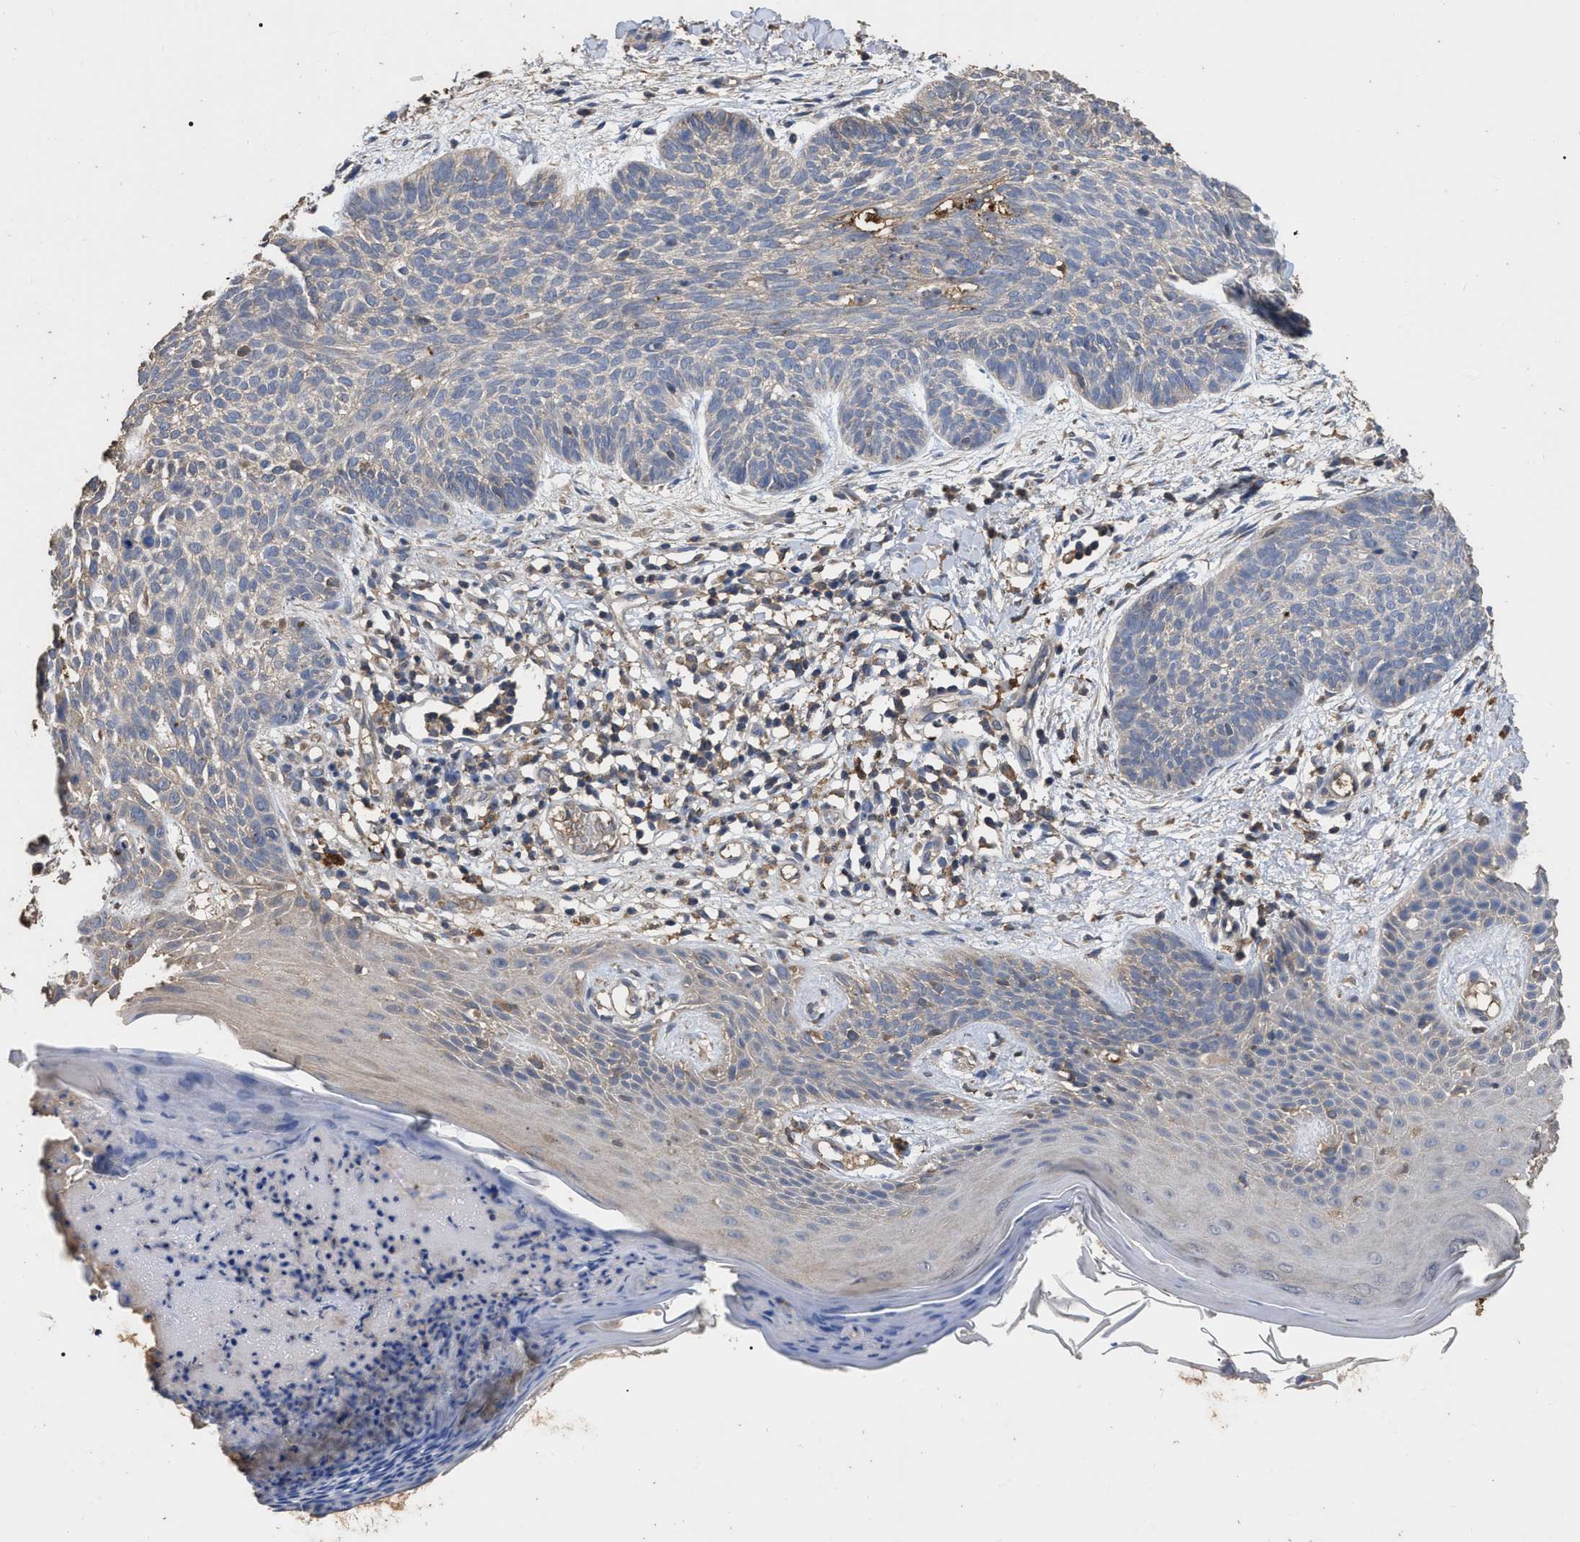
{"staining": {"intensity": "negative", "quantity": "none", "location": "none"}, "tissue": "skin cancer", "cell_type": "Tumor cells", "image_type": "cancer", "snomed": [{"axis": "morphology", "description": "Basal cell carcinoma"}, {"axis": "topography", "description": "Skin"}], "caption": "This is an IHC image of basal cell carcinoma (skin). There is no staining in tumor cells.", "gene": "GPR179", "patient": {"sex": "female", "age": 59}}